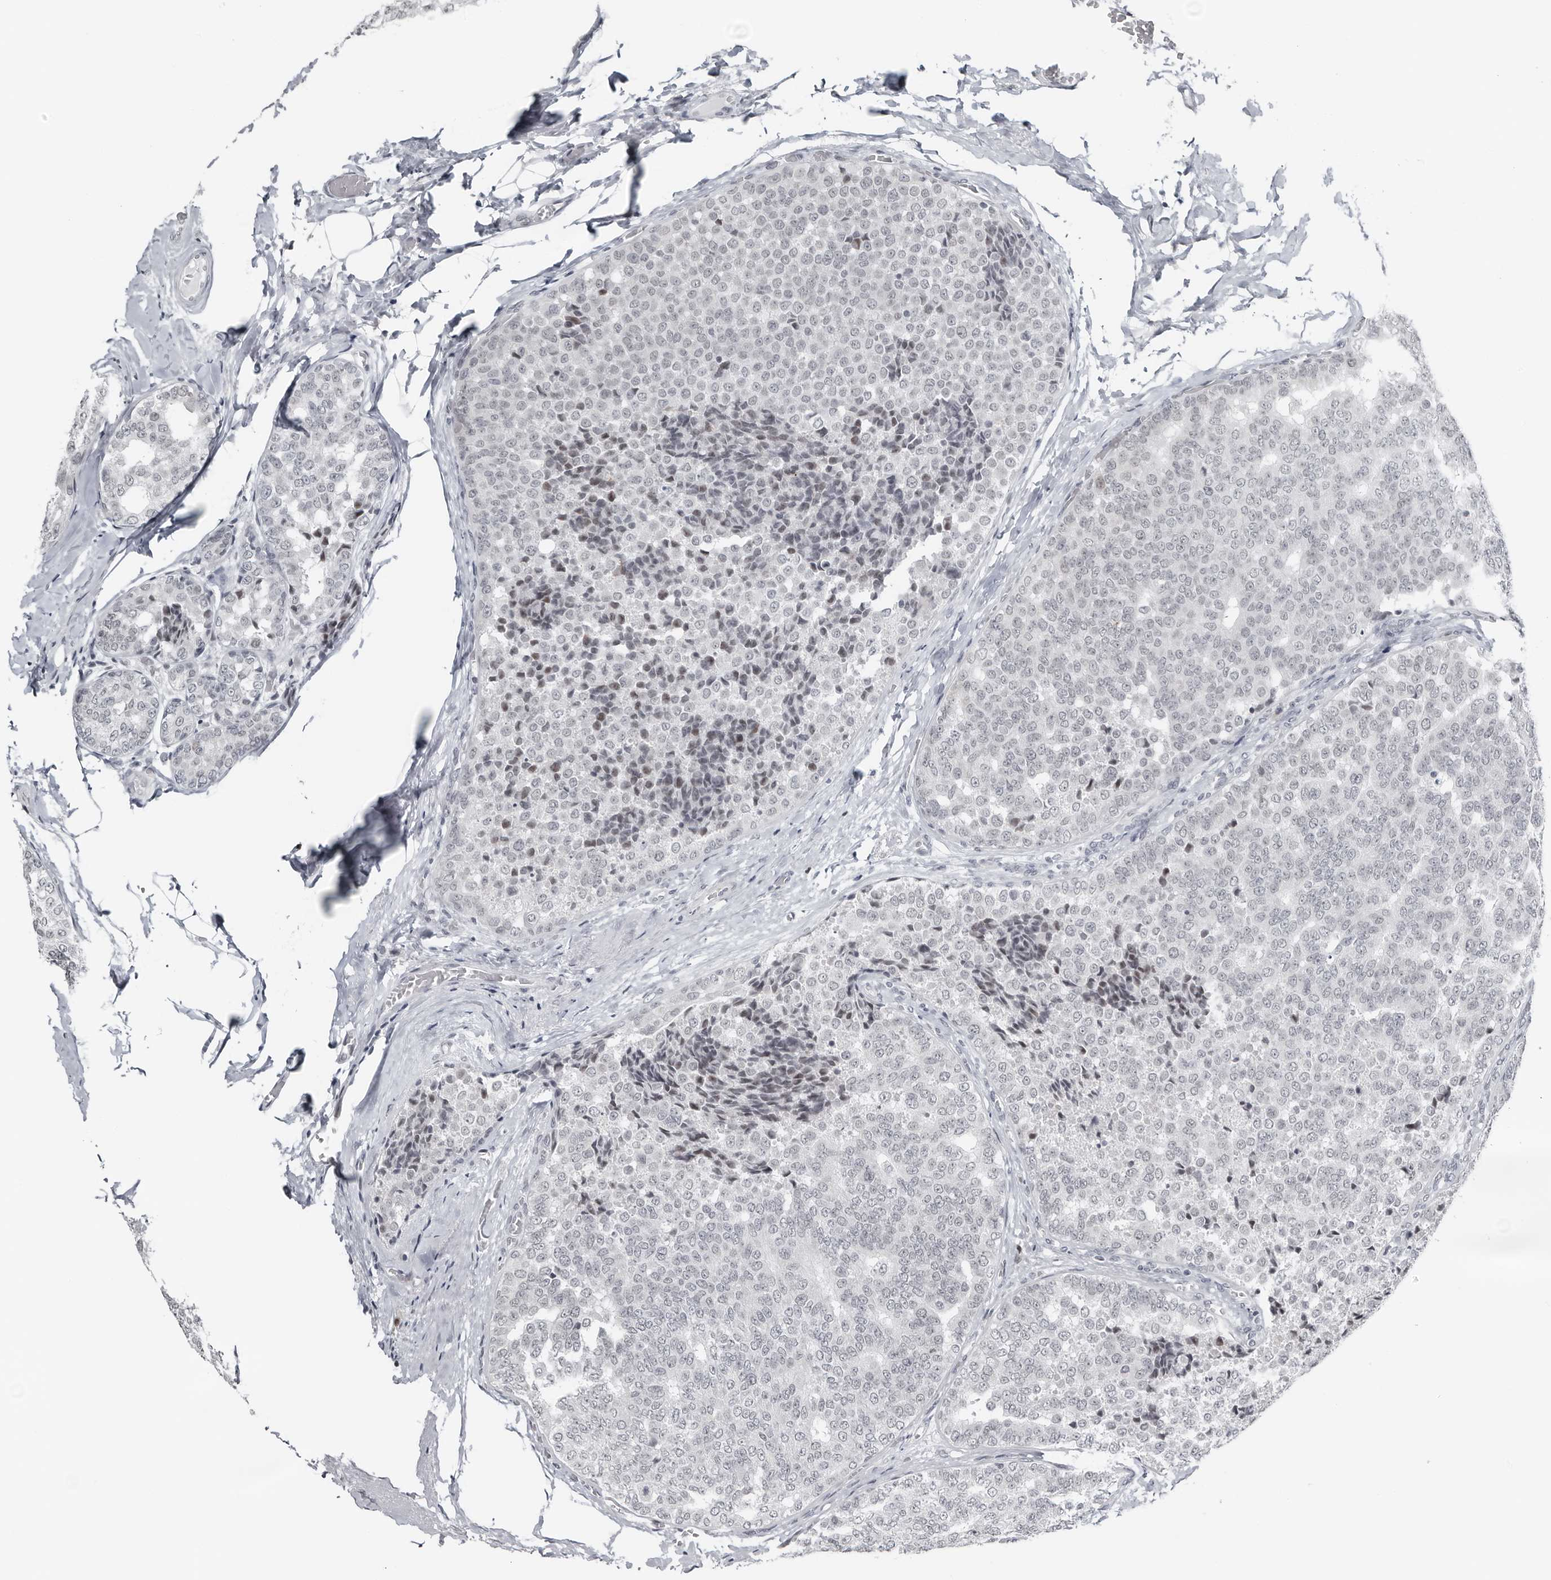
{"staining": {"intensity": "negative", "quantity": "none", "location": "none"}, "tissue": "breast cancer", "cell_type": "Tumor cells", "image_type": "cancer", "snomed": [{"axis": "morphology", "description": "Normal tissue, NOS"}, {"axis": "morphology", "description": "Duct carcinoma"}, {"axis": "topography", "description": "Breast"}], "caption": "Immunohistochemistry (IHC) of human breast cancer shows no staining in tumor cells.", "gene": "PPP1R42", "patient": {"sex": "female", "age": 43}}